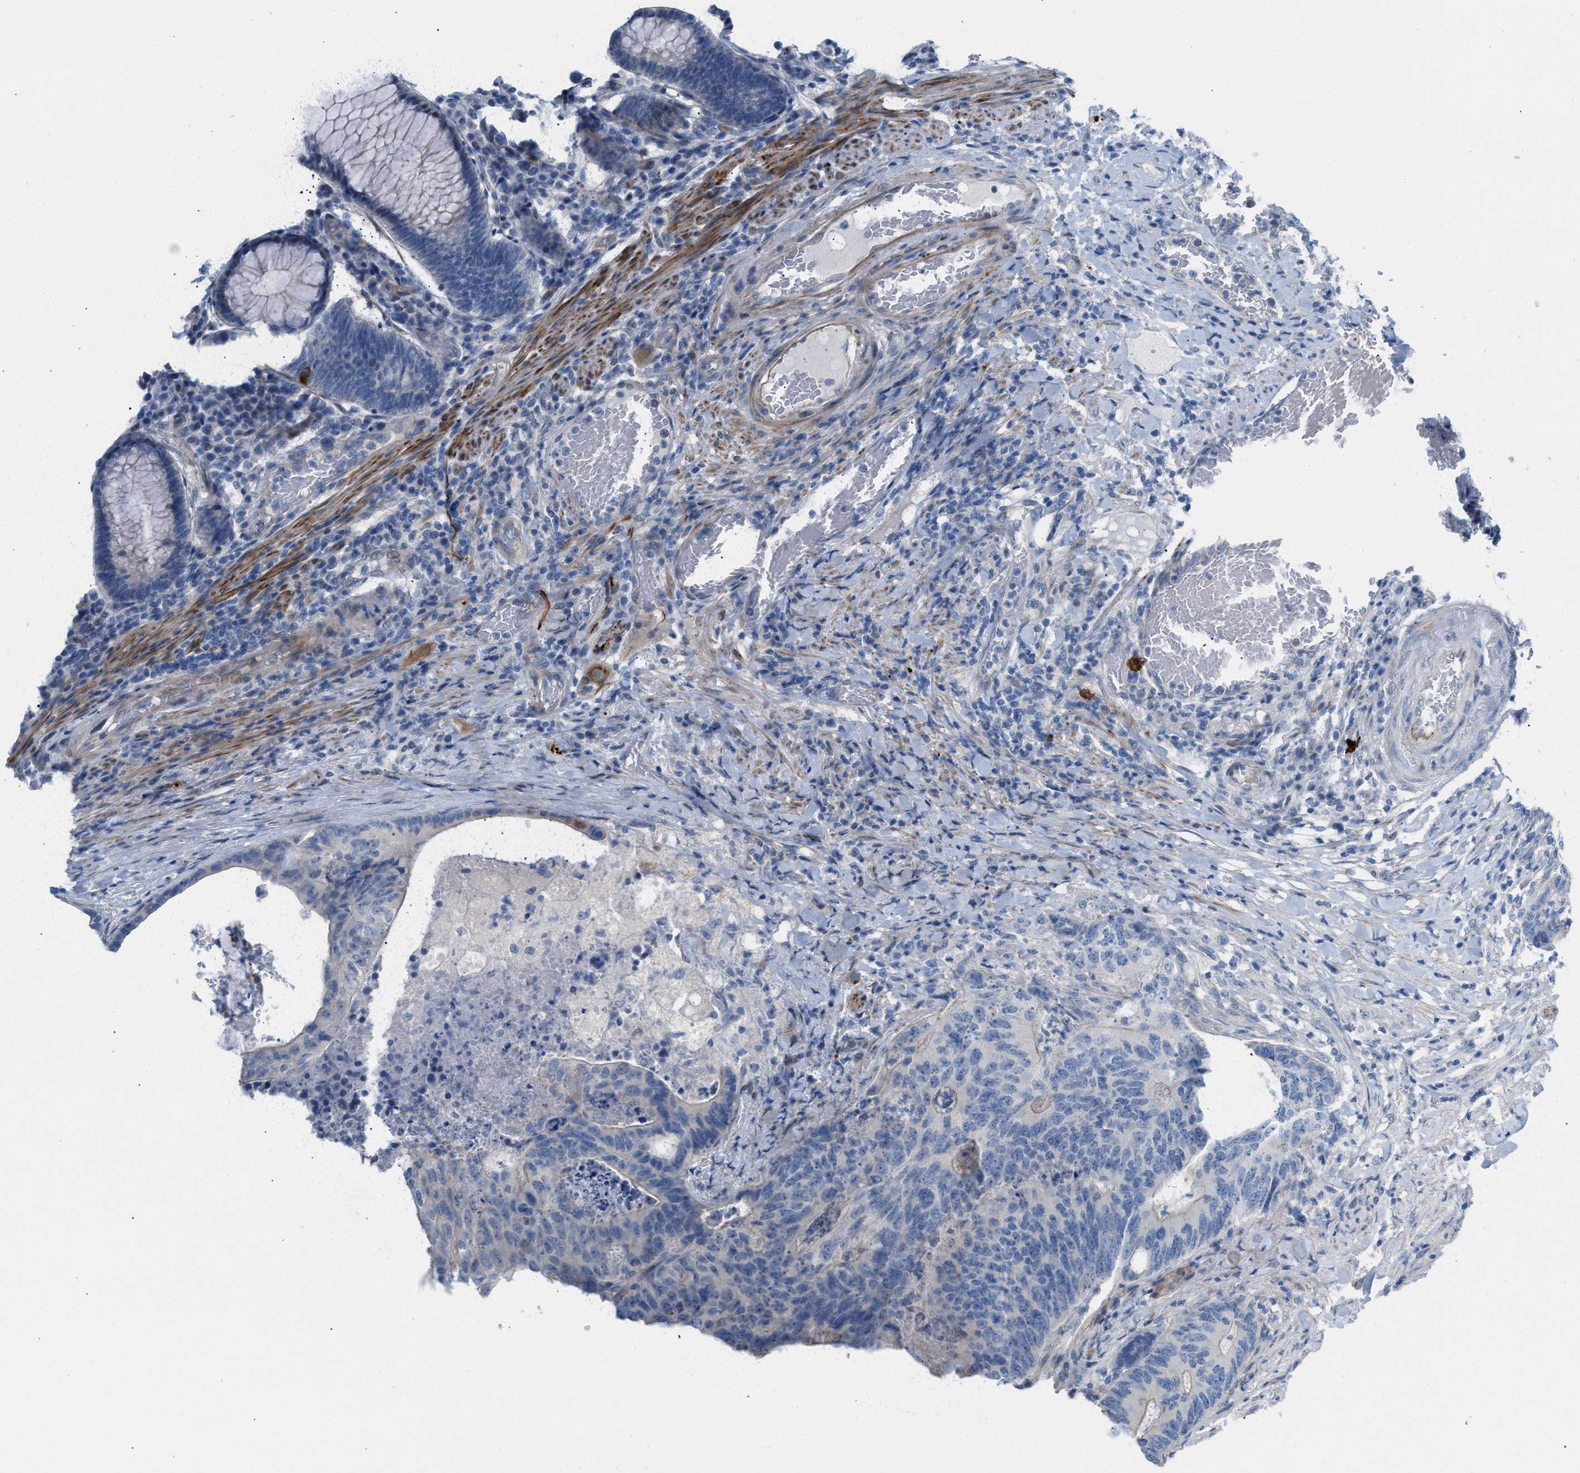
{"staining": {"intensity": "negative", "quantity": "none", "location": "none"}, "tissue": "colorectal cancer", "cell_type": "Tumor cells", "image_type": "cancer", "snomed": [{"axis": "morphology", "description": "Adenocarcinoma, NOS"}, {"axis": "topography", "description": "Colon"}], "caption": "Protein analysis of colorectal cancer shows no significant positivity in tumor cells.", "gene": "MPP3", "patient": {"sex": "female", "age": 67}}